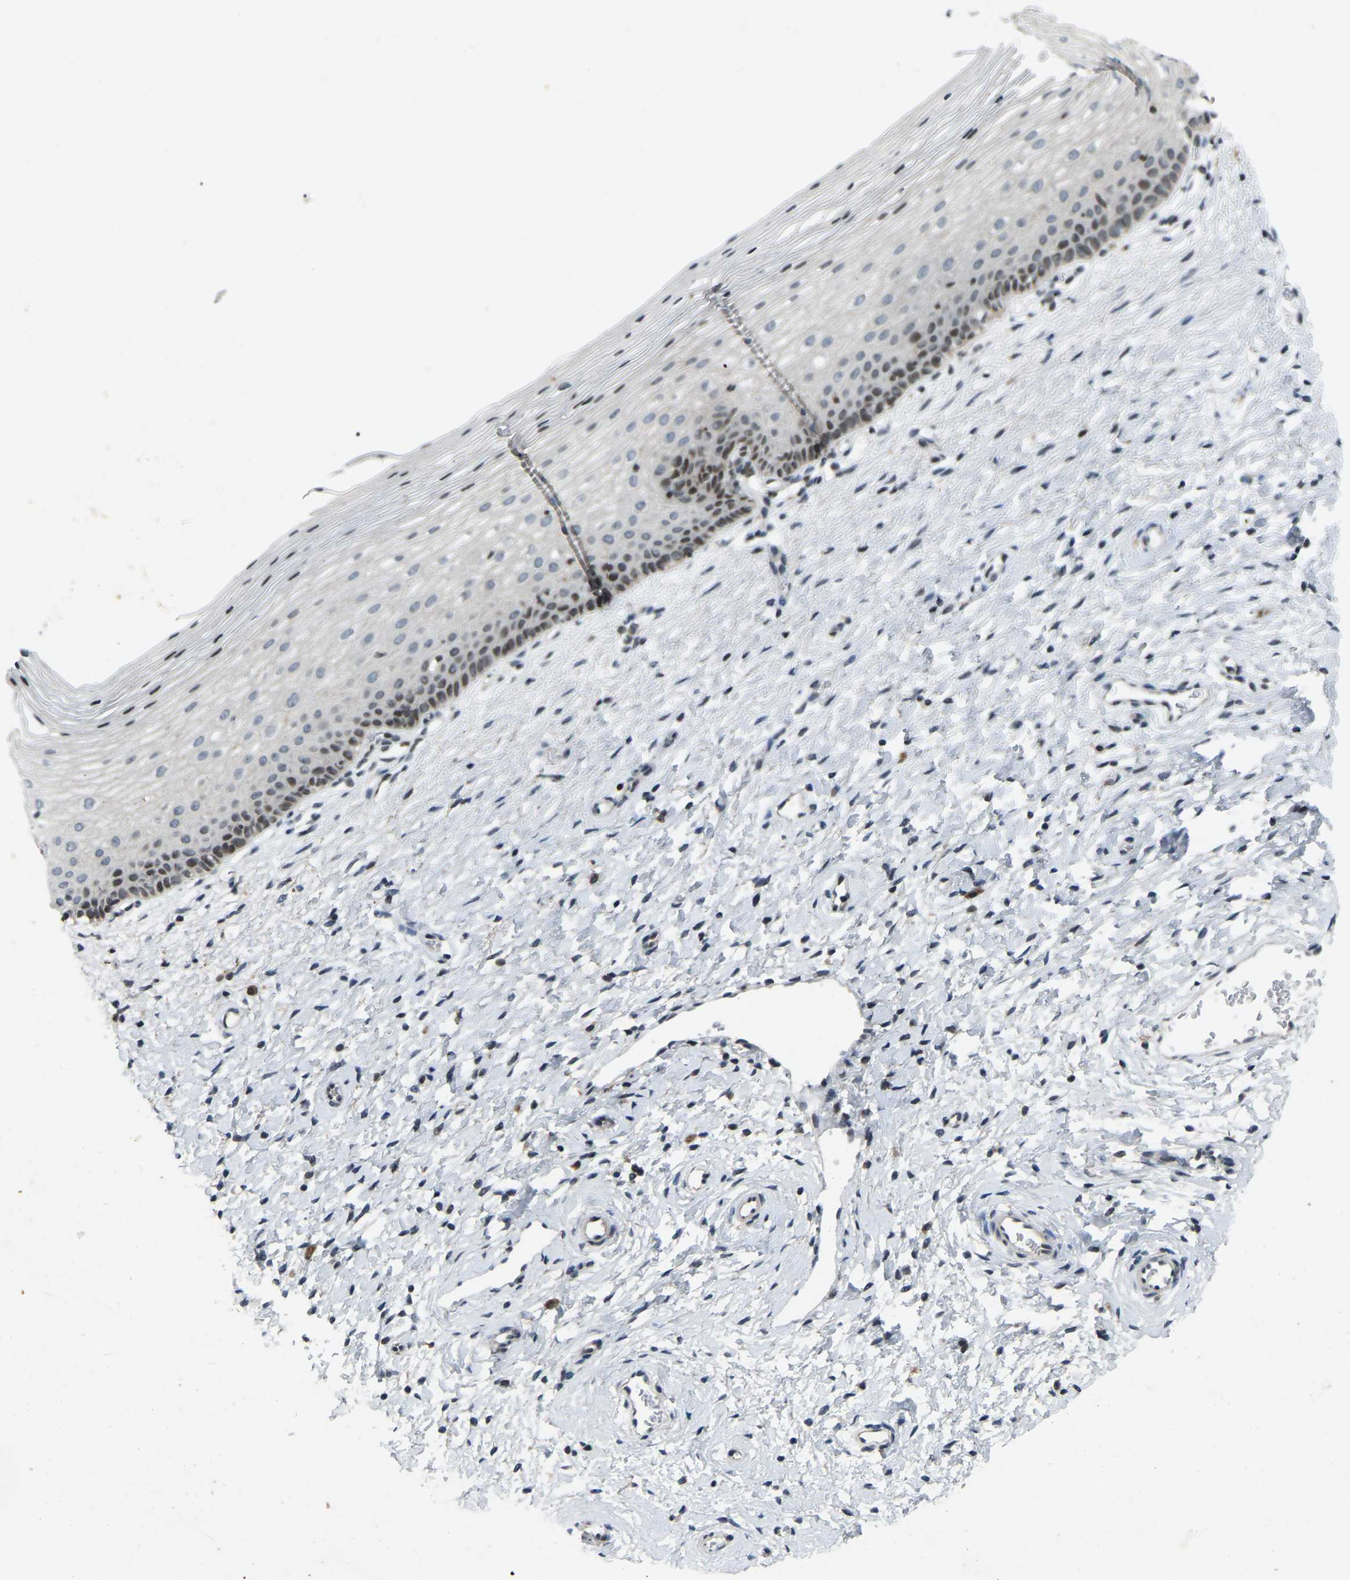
{"staining": {"intensity": "moderate", "quantity": "<25%", "location": "cytoplasmic/membranous"}, "tissue": "cervix", "cell_type": "Glandular cells", "image_type": "normal", "snomed": [{"axis": "morphology", "description": "Normal tissue, NOS"}, {"axis": "topography", "description": "Cervix"}], "caption": "DAB (3,3'-diaminobenzidine) immunohistochemical staining of benign human cervix displays moderate cytoplasmic/membranous protein expression in about <25% of glandular cells. The staining was performed using DAB (3,3'-diaminobenzidine) to visualize the protein expression in brown, while the nuclei were stained in blue with hematoxylin (Magnification: 20x).", "gene": "ENSG00000283765", "patient": {"sex": "female", "age": 72}}